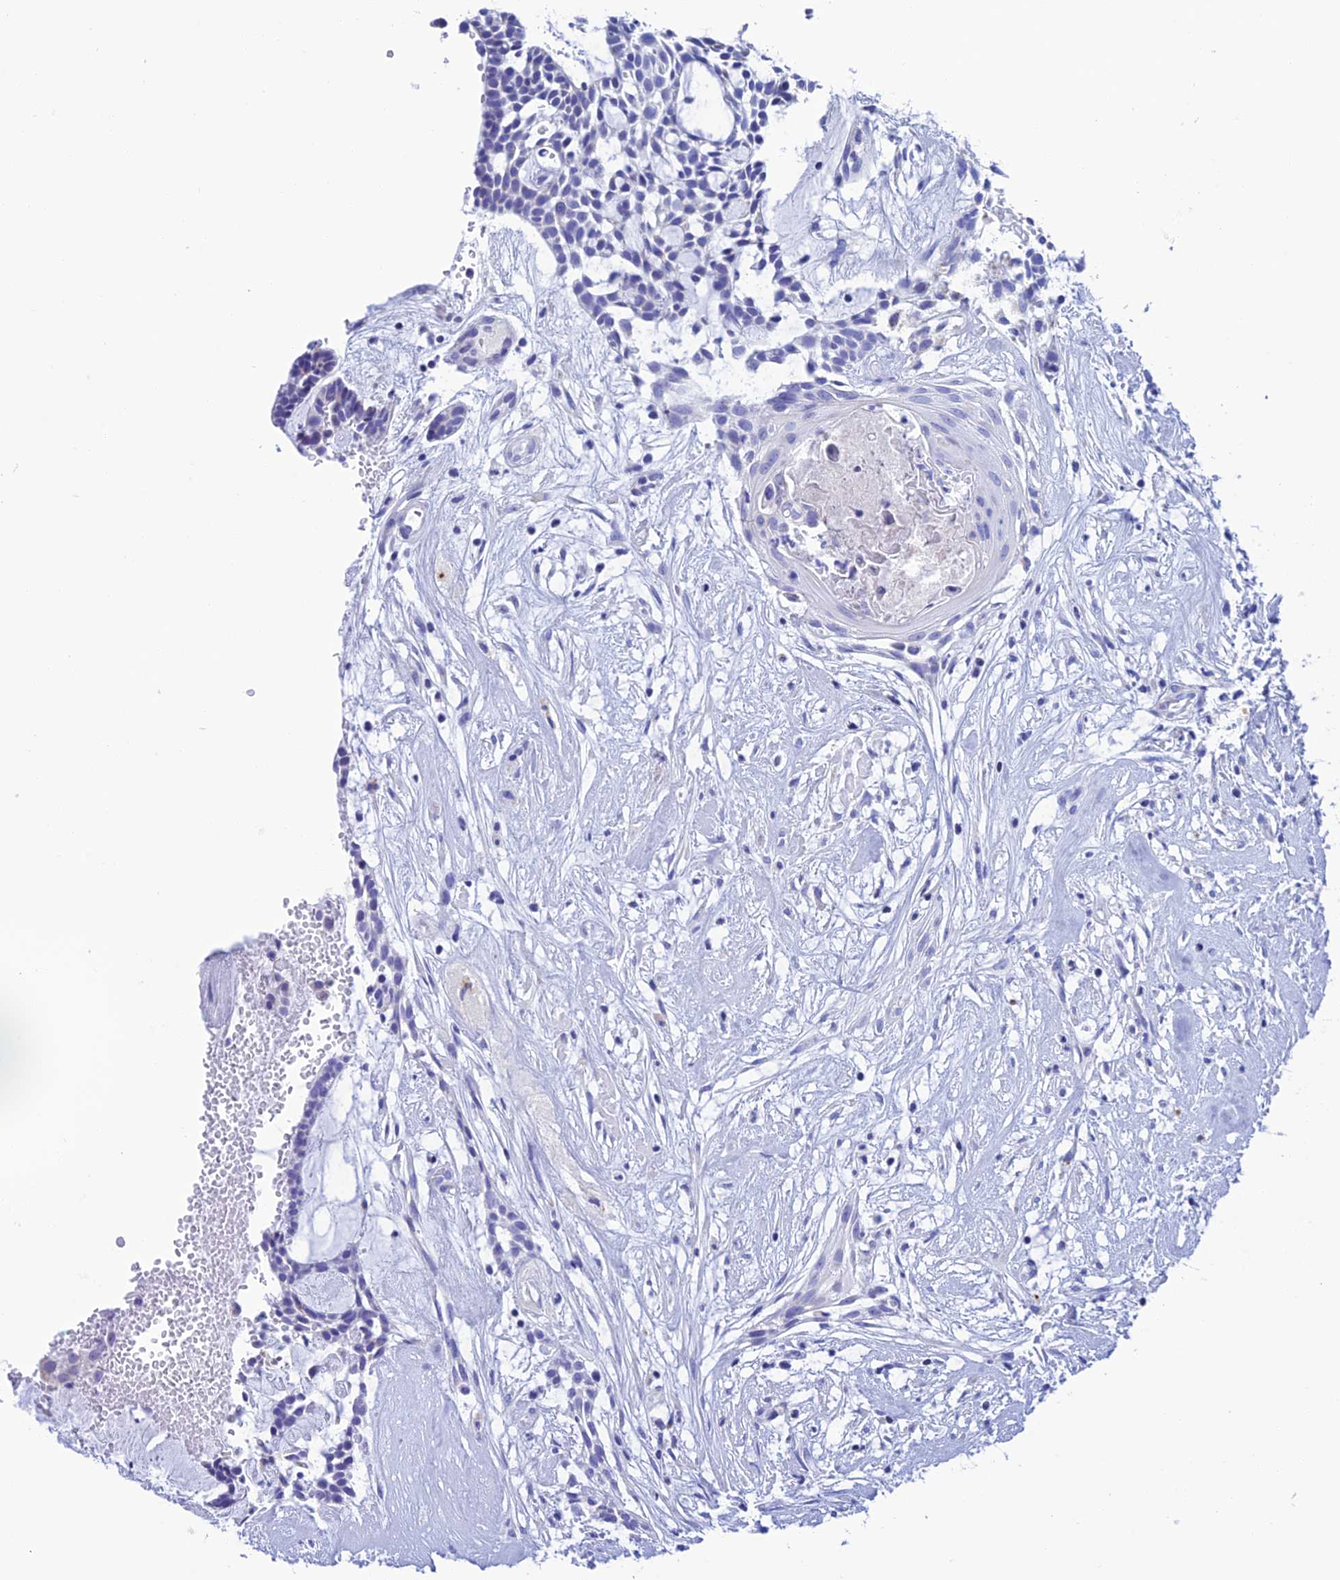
{"staining": {"intensity": "negative", "quantity": "none", "location": "none"}, "tissue": "head and neck cancer", "cell_type": "Tumor cells", "image_type": "cancer", "snomed": [{"axis": "morphology", "description": "Adenocarcinoma, NOS"}, {"axis": "topography", "description": "Subcutis"}, {"axis": "topography", "description": "Head-Neck"}], "caption": "The histopathology image reveals no staining of tumor cells in head and neck cancer (adenocarcinoma). (DAB (3,3'-diaminobenzidine) IHC visualized using brightfield microscopy, high magnification).", "gene": "NXPE4", "patient": {"sex": "female", "age": 73}}